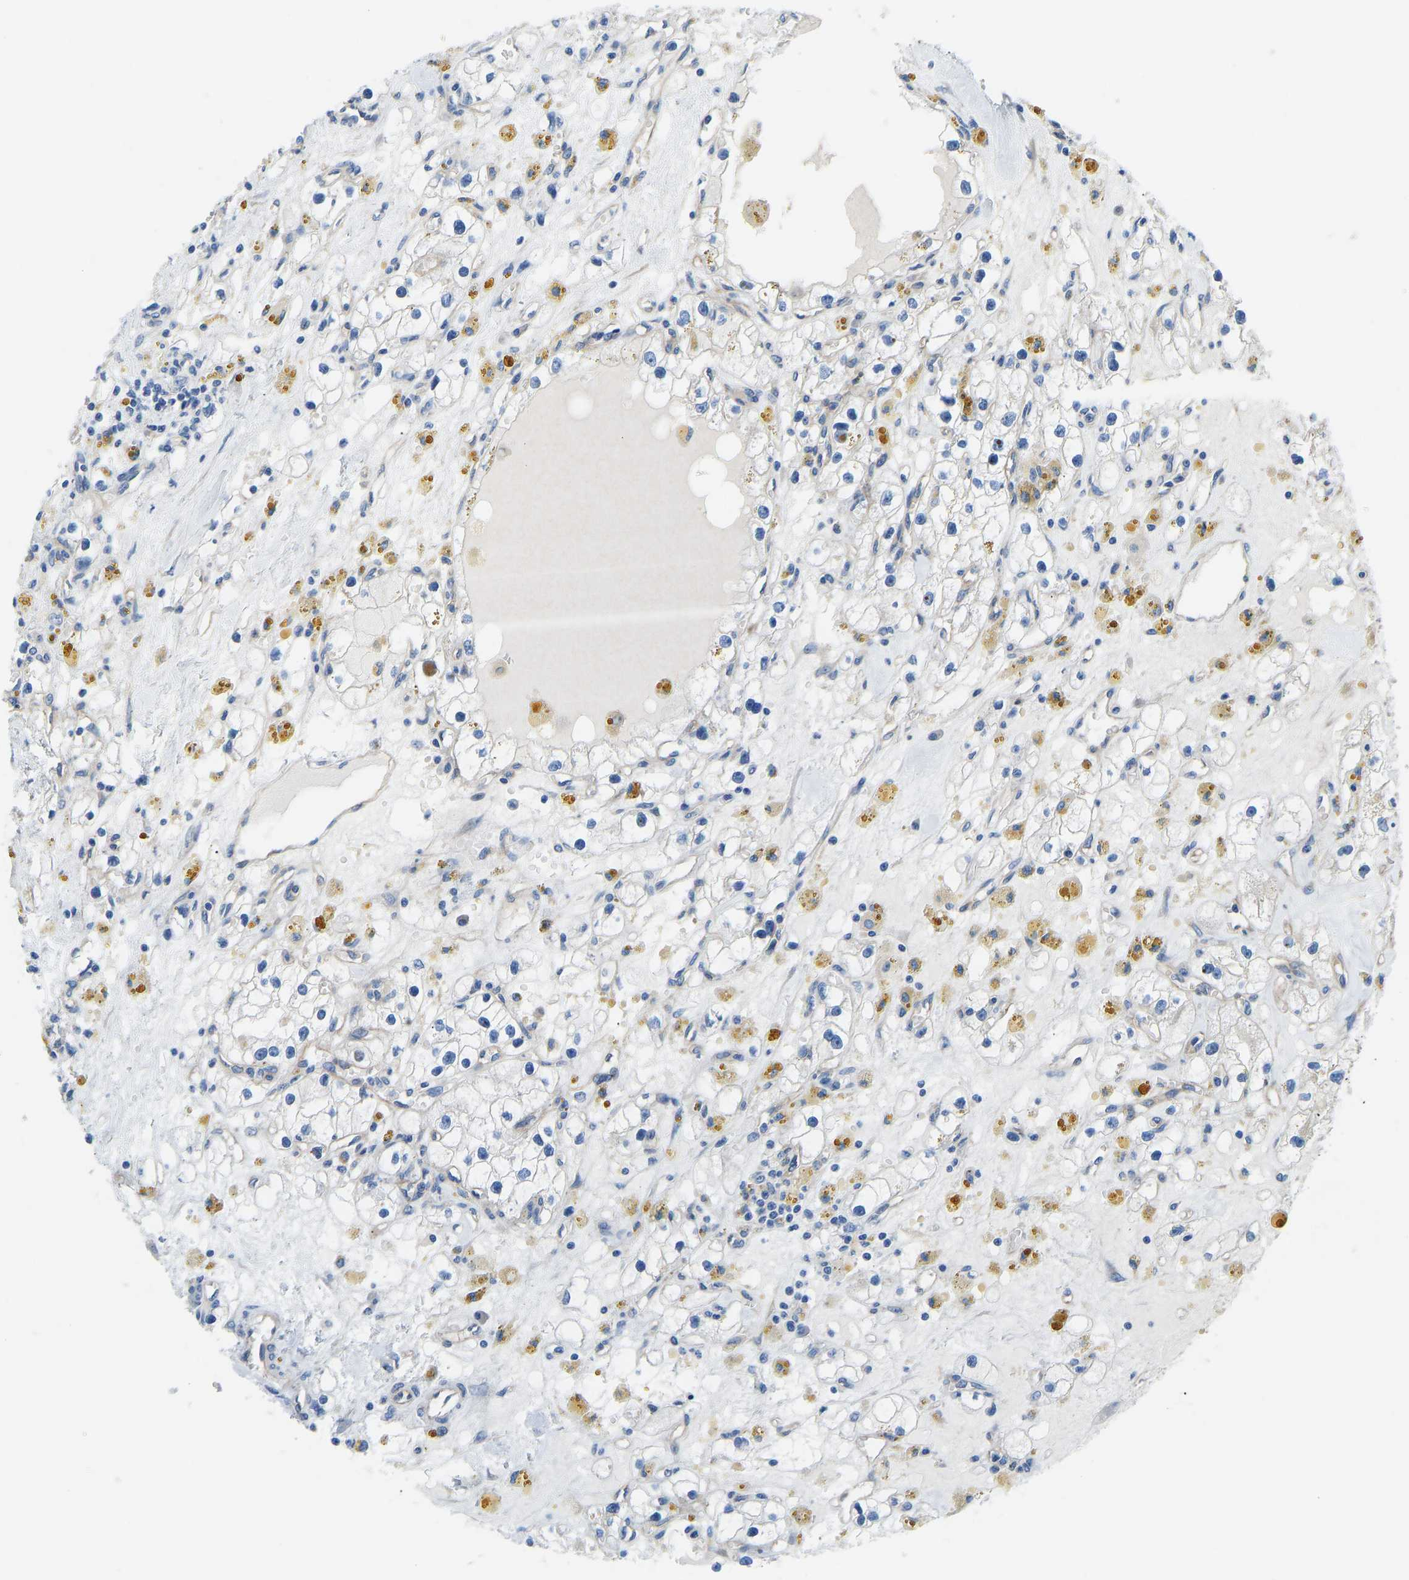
{"staining": {"intensity": "negative", "quantity": "none", "location": "none"}, "tissue": "renal cancer", "cell_type": "Tumor cells", "image_type": "cancer", "snomed": [{"axis": "morphology", "description": "Adenocarcinoma, NOS"}, {"axis": "topography", "description": "Kidney"}], "caption": "DAB (3,3'-diaminobenzidine) immunohistochemical staining of adenocarcinoma (renal) displays no significant staining in tumor cells.", "gene": "CHAD", "patient": {"sex": "male", "age": 56}}